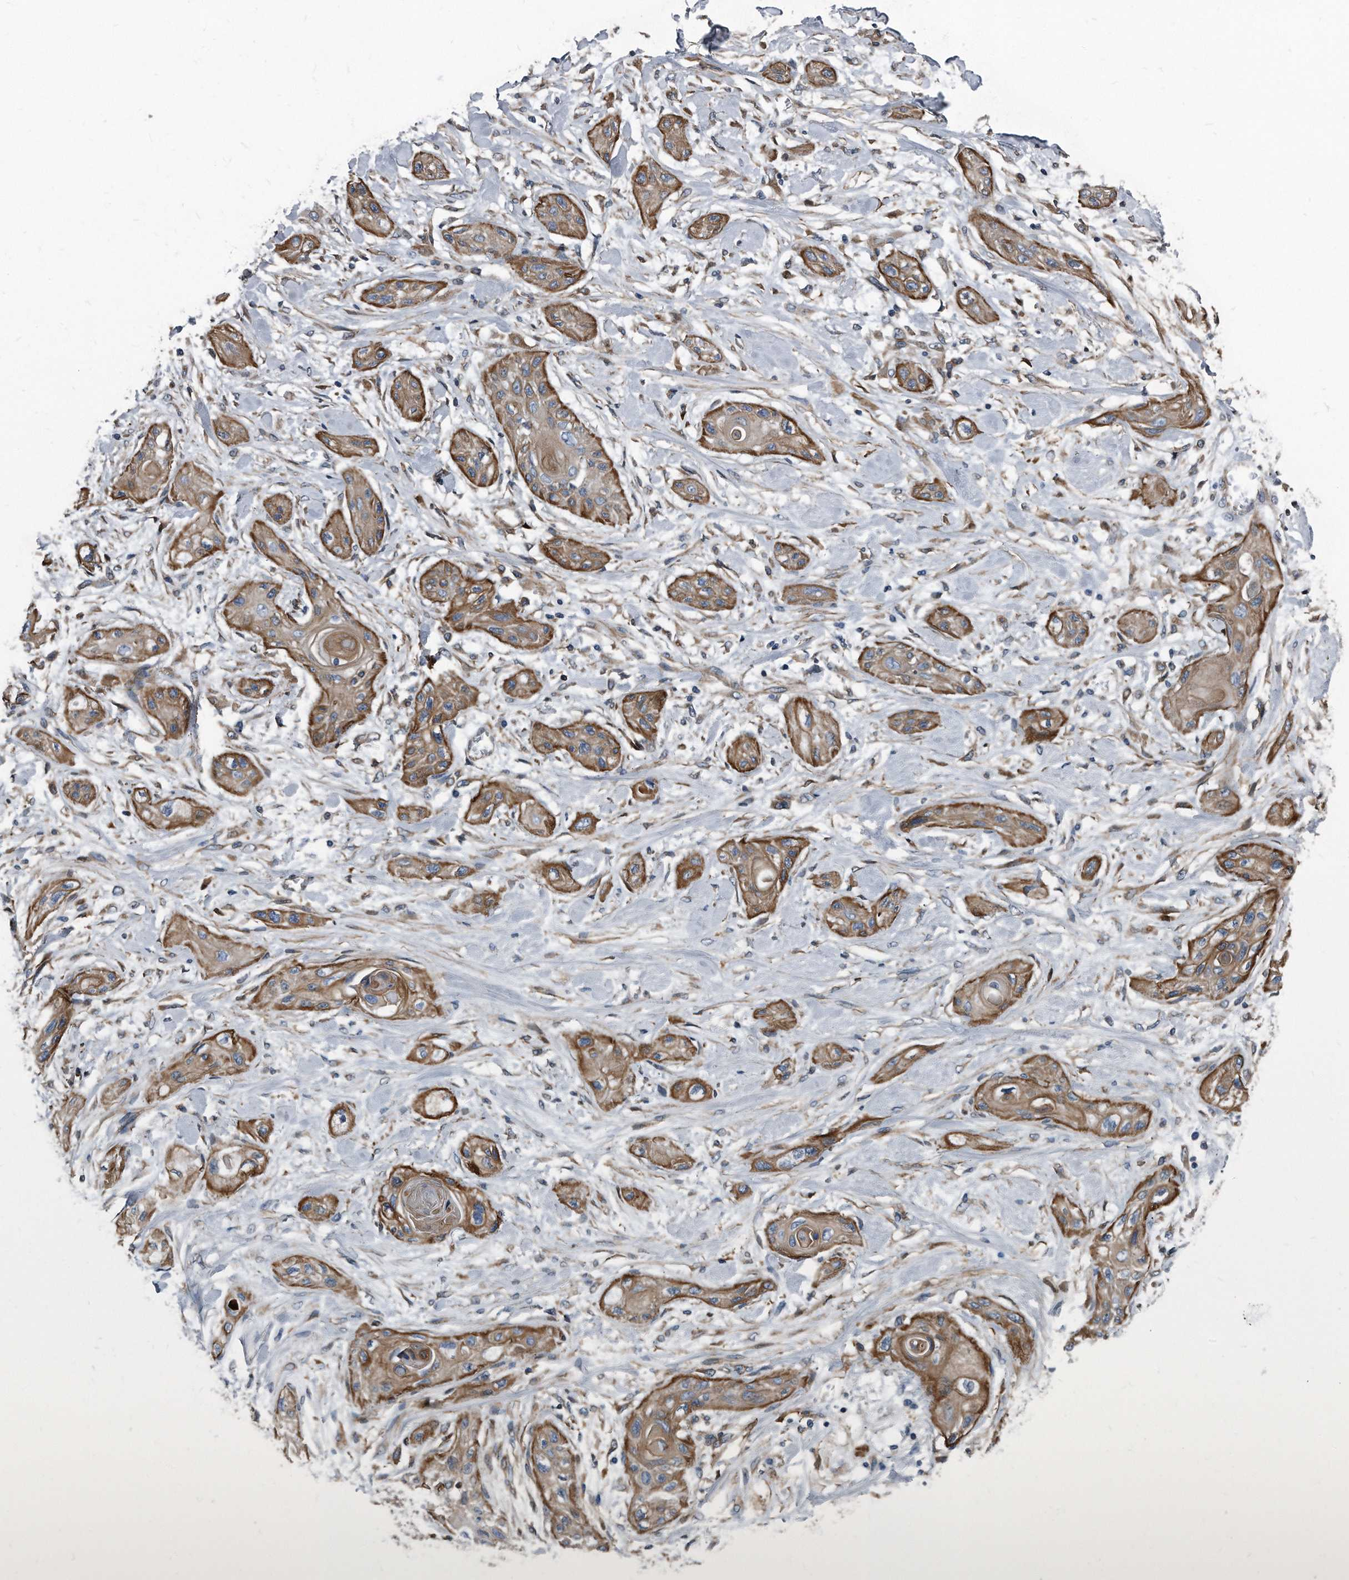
{"staining": {"intensity": "moderate", "quantity": ">75%", "location": "cytoplasmic/membranous"}, "tissue": "lung cancer", "cell_type": "Tumor cells", "image_type": "cancer", "snomed": [{"axis": "morphology", "description": "Squamous cell carcinoma, NOS"}, {"axis": "topography", "description": "Lung"}], "caption": "Lung cancer (squamous cell carcinoma) stained with DAB IHC demonstrates medium levels of moderate cytoplasmic/membranous positivity in about >75% of tumor cells.", "gene": "PLEC", "patient": {"sex": "female", "age": 47}}